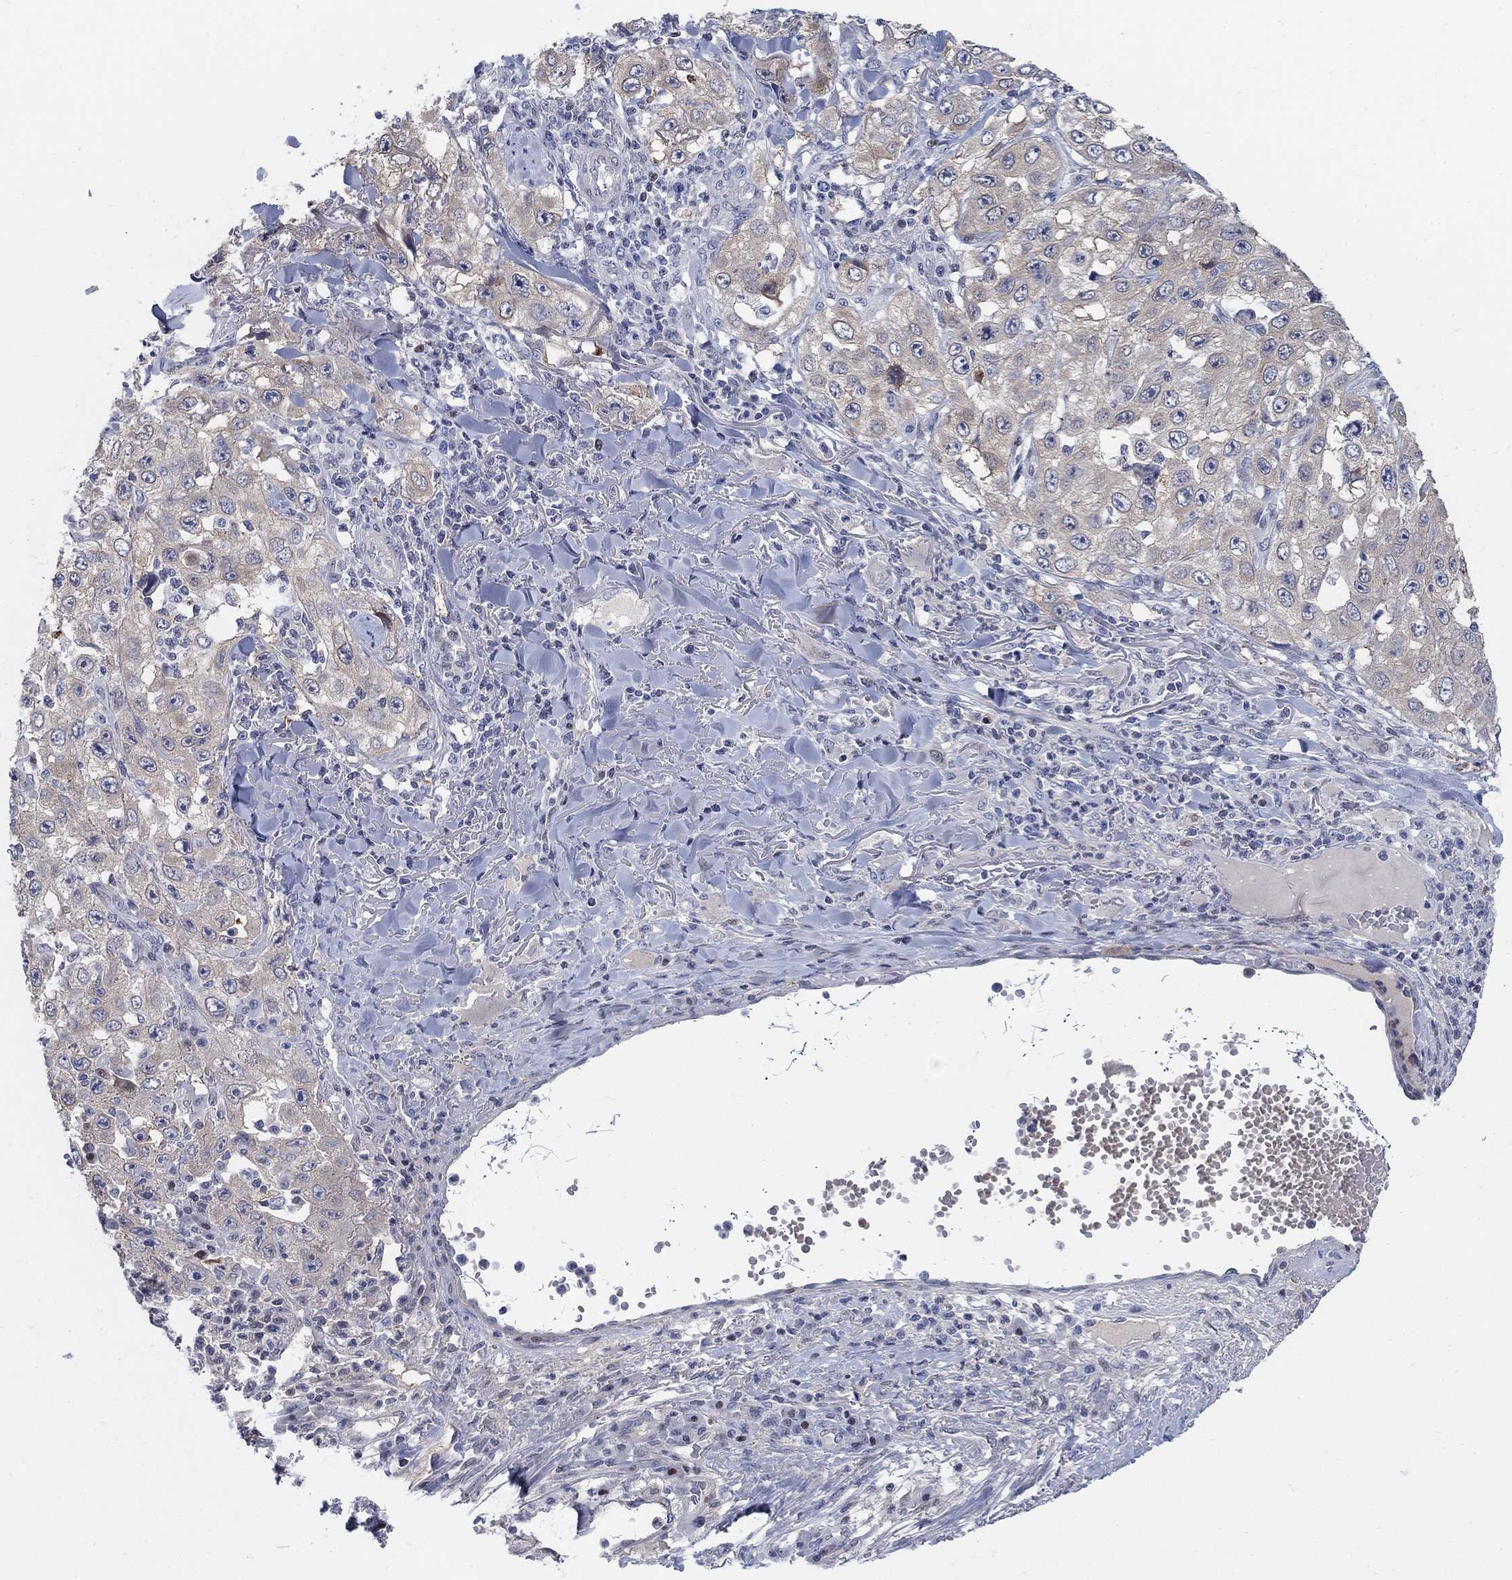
{"staining": {"intensity": "weak", "quantity": ">75%", "location": "cytoplasmic/membranous"}, "tissue": "skin cancer", "cell_type": "Tumor cells", "image_type": "cancer", "snomed": [{"axis": "morphology", "description": "Squamous cell carcinoma, NOS"}, {"axis": "topography", "description": "Skin"}], "caption": "Protein expression analysis of human squamous cell carcinoma (skin) reveals weak cytoplasmic/membranous staining in approximately >75% of tumor cells. (DAB (3,3'-diaminobenzidine) = brown stain, brightfield microscopy at high magnification).", "gene": "MYO3A", "patient": {"sex": "male", "age": 82}}